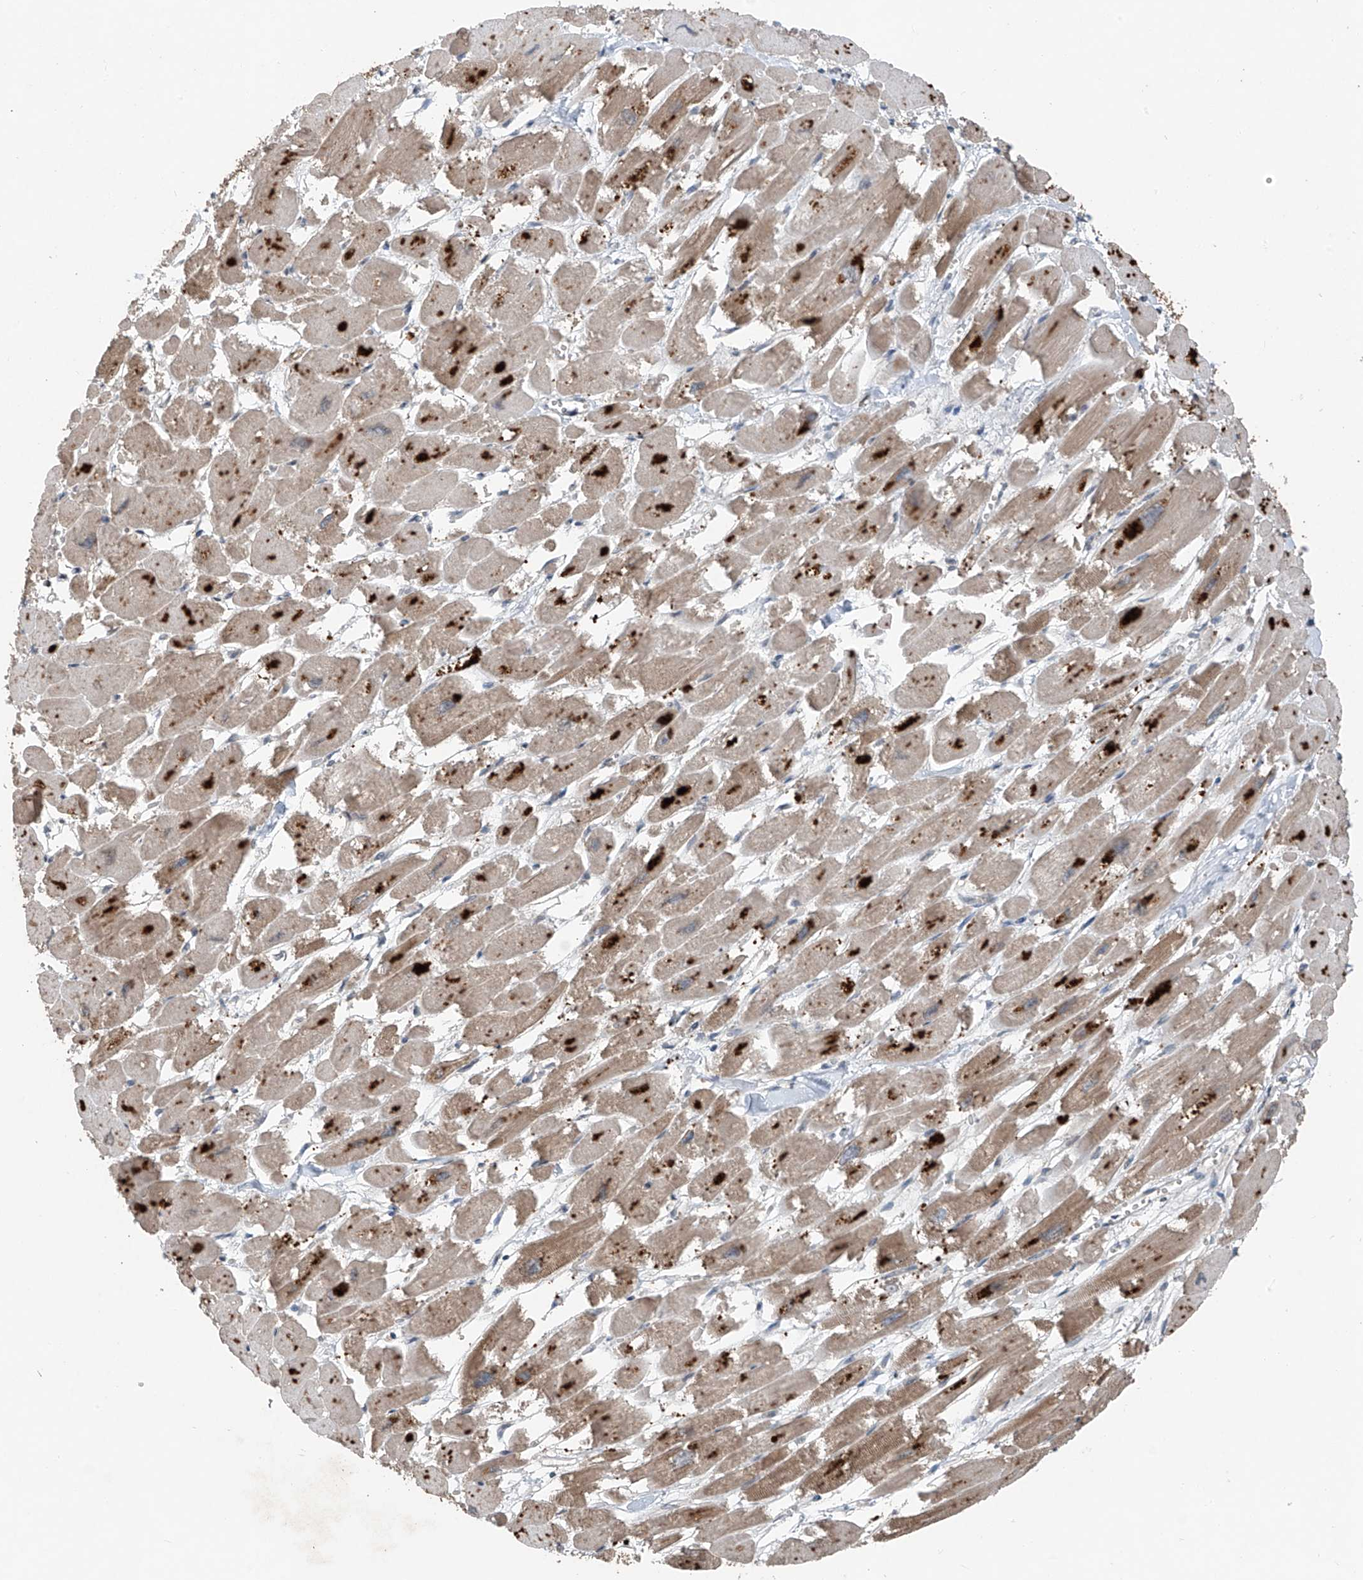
{"staining": {"intensity": "moderate", "quantity": ">75%", "location": "cytoplasmic/membranous"}, "tissue": "heart muscle", "cell_type": "Cardiomyocytes", "image_type": "normal", "snomed": [{"axis": "morphology", "description": "Normal tissue, NOS"}, {"axis": "topography", "description": "Heart"}], "caption": "Heart muscle stained with immunohistochemistry (IHC) shows moderate cytoplasmic/membranous positivity in about >75% of cardiomyocytes. (Brightfield microscopy of DAB IHC at high magnification).", "gene": "FOXRED2", "patient": {"sex": "male", "age": 54}}